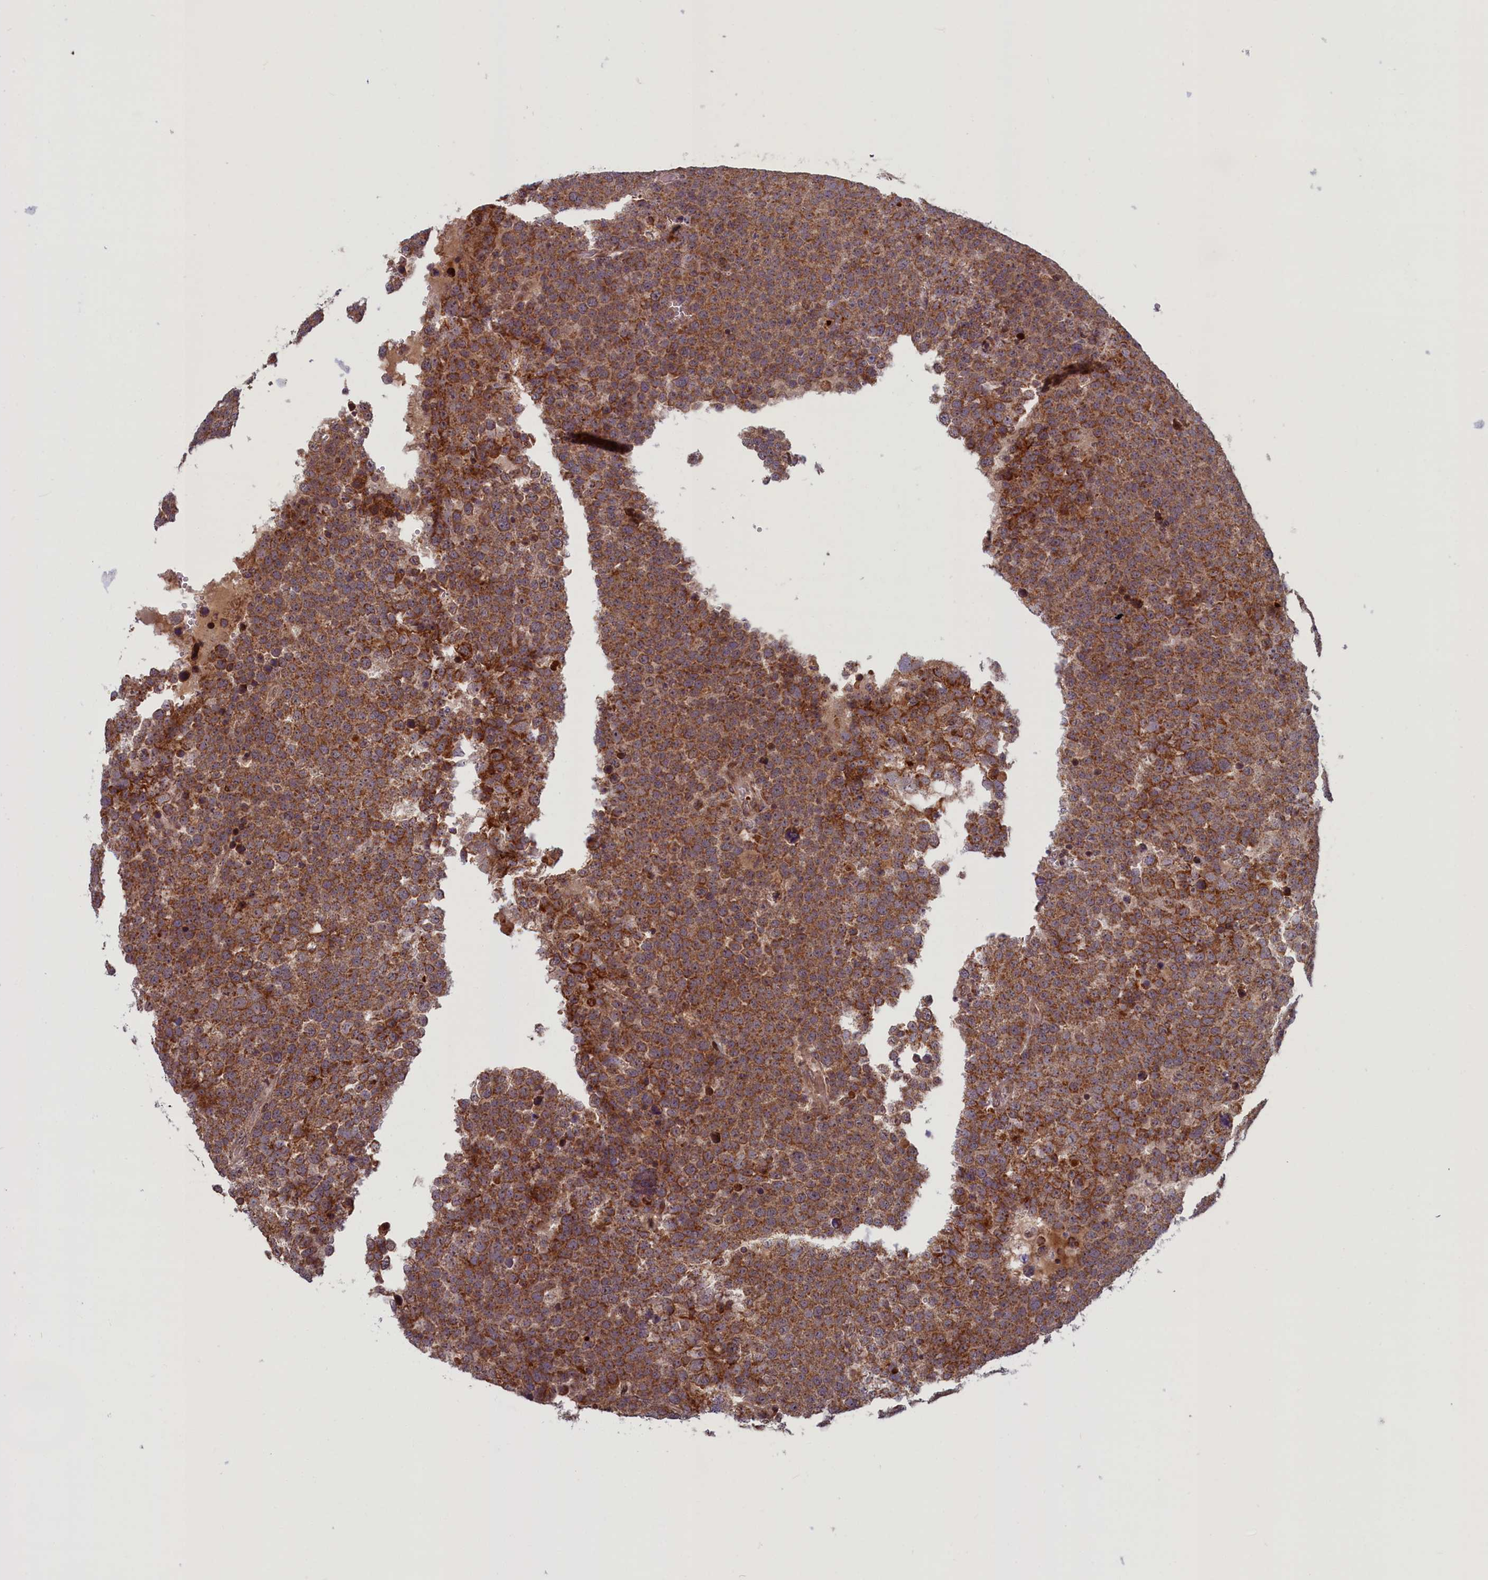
{"staining": {"intensity": "strong", "quantity": ">75%", "location": "cytoplasmic/membranous"}, "tissue": "testis cancer", "cell_type": "Tumor cells", "image_type": "cancer", "snomed": [{"axis": "morphology", "description": "Seminoma, NOS"}, {"axis": "topography", "description": "Testis"}], "caption": "The immunohistochemical stain shows strong cytoplasmic/membranous positivity in tumor cells of testis cancer (seminoma) tissue.", "gene": "PLA2G10", "patient": {"sex": "male", "age": 71}}